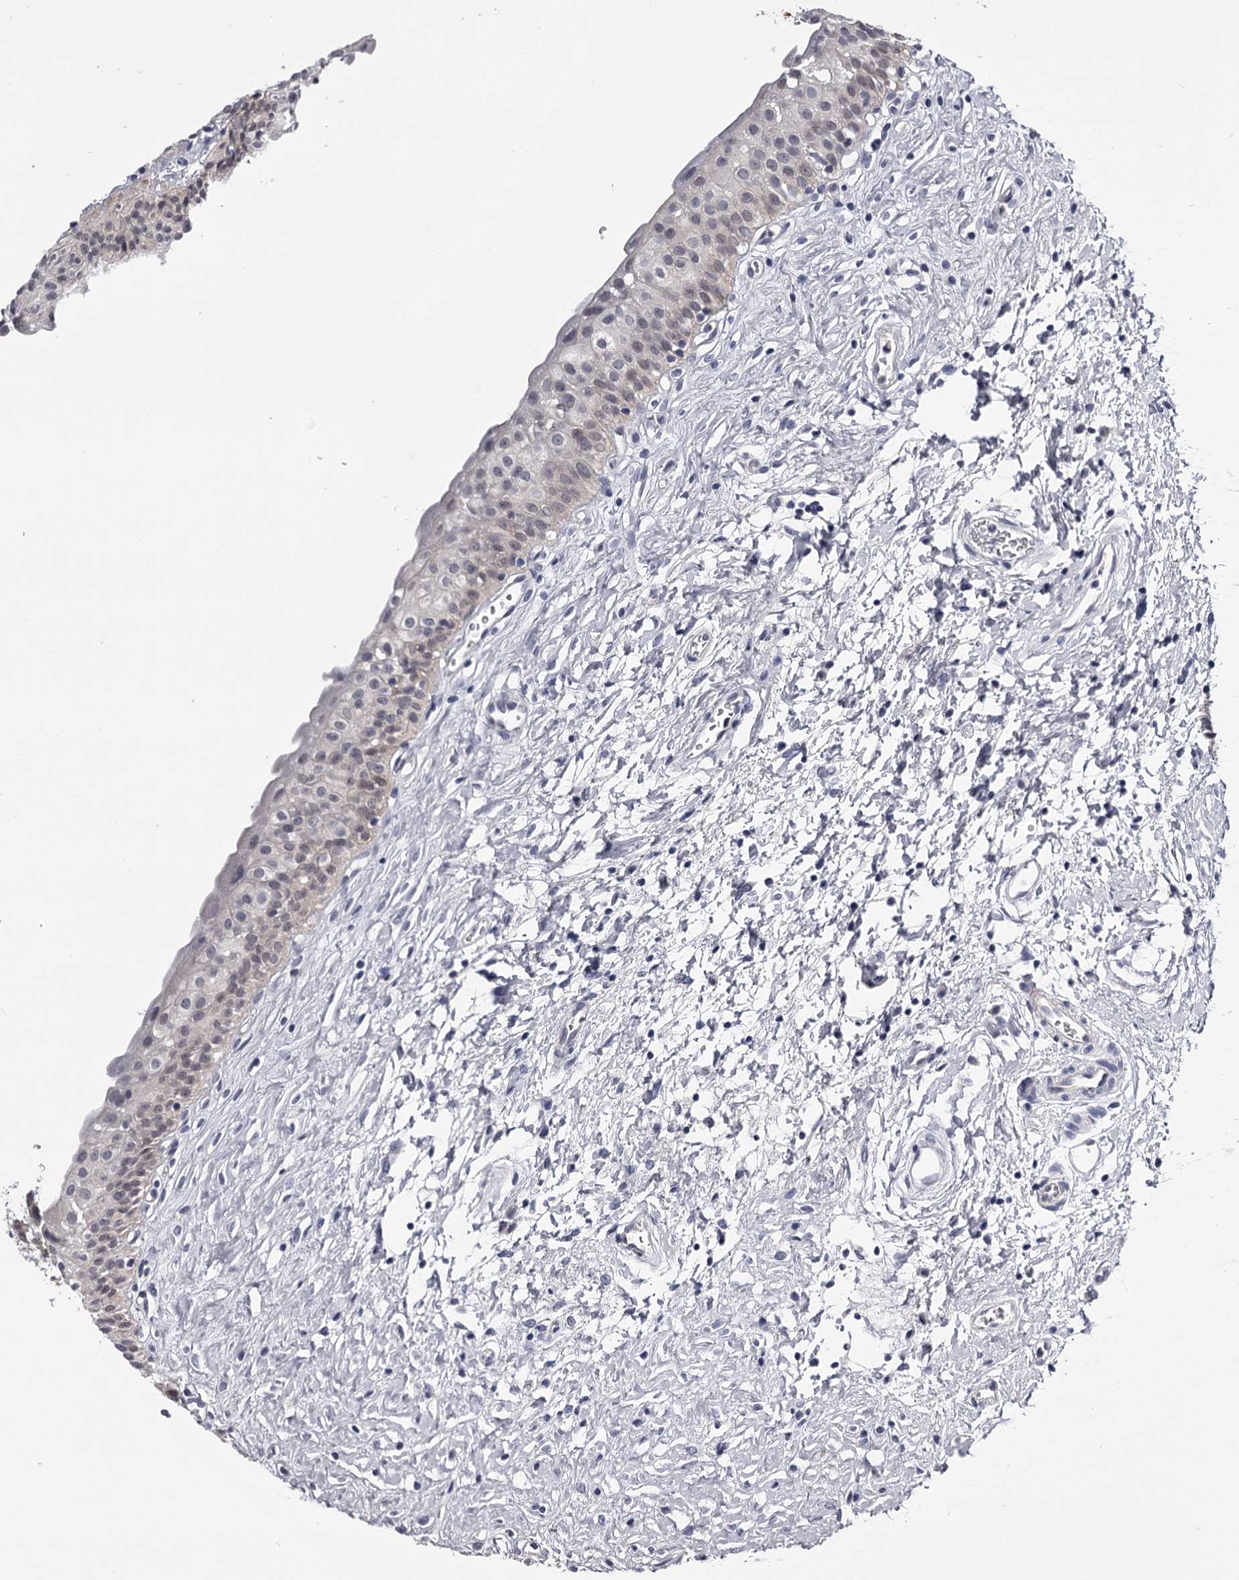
{"staining": {"intensity": "weak", "quantity": "<25%", "location": "nuclear"}, "tissue": "urinary bladder", "cell_type": "Urothelial cells", "image_type": "normal", "snomed": [{"axis": "morphology", "description": "Normal tissue, NOS"}, {"axis": "topography", "description": "Urinary bladder"}], "caption": "An IHC image of benign urinary bladder is shown. There is no staining in urothelial cells of urinary bladder.", "gene": "GSTO1", "patient": {"sex": "male", "age": 51}}